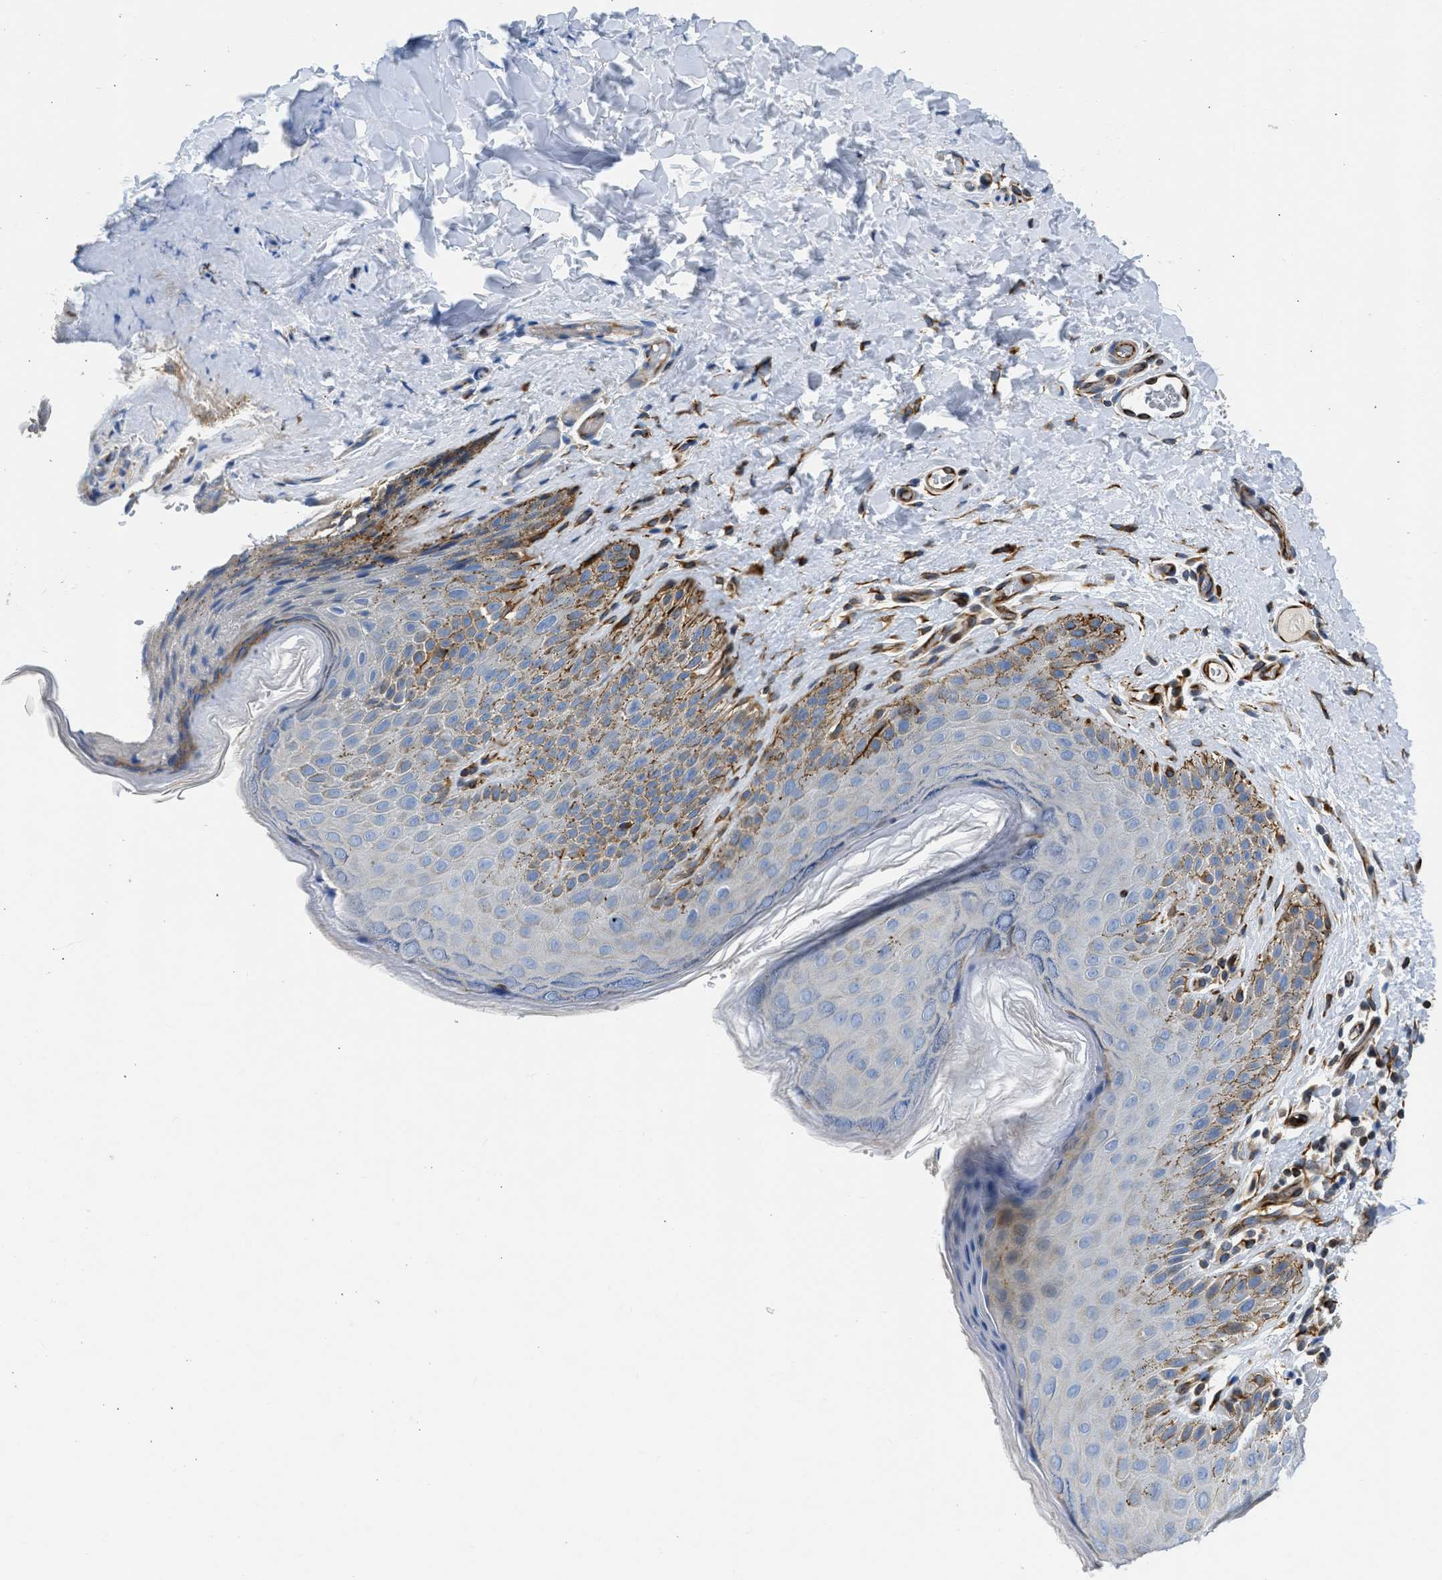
{"staining": {"intensity": "moderate", "quantity": "<25%", "location": "cytoplasmic/membranous"}, "tissue": "skin", "cell_type": "Epidermal cells", "image_type": "normal", "snomed": [{"axis": "morphology", "description": "Normal tissue, NOS"}, {"axis": "topography", "description": "Anal"}], "caption": "The immunohistochemical stain highlights moderate cytoplasmic/membranous staining in epidermal cells of benign skin.", "gene": "ULK4", "patient": {"sex": "male", "age": 44}}